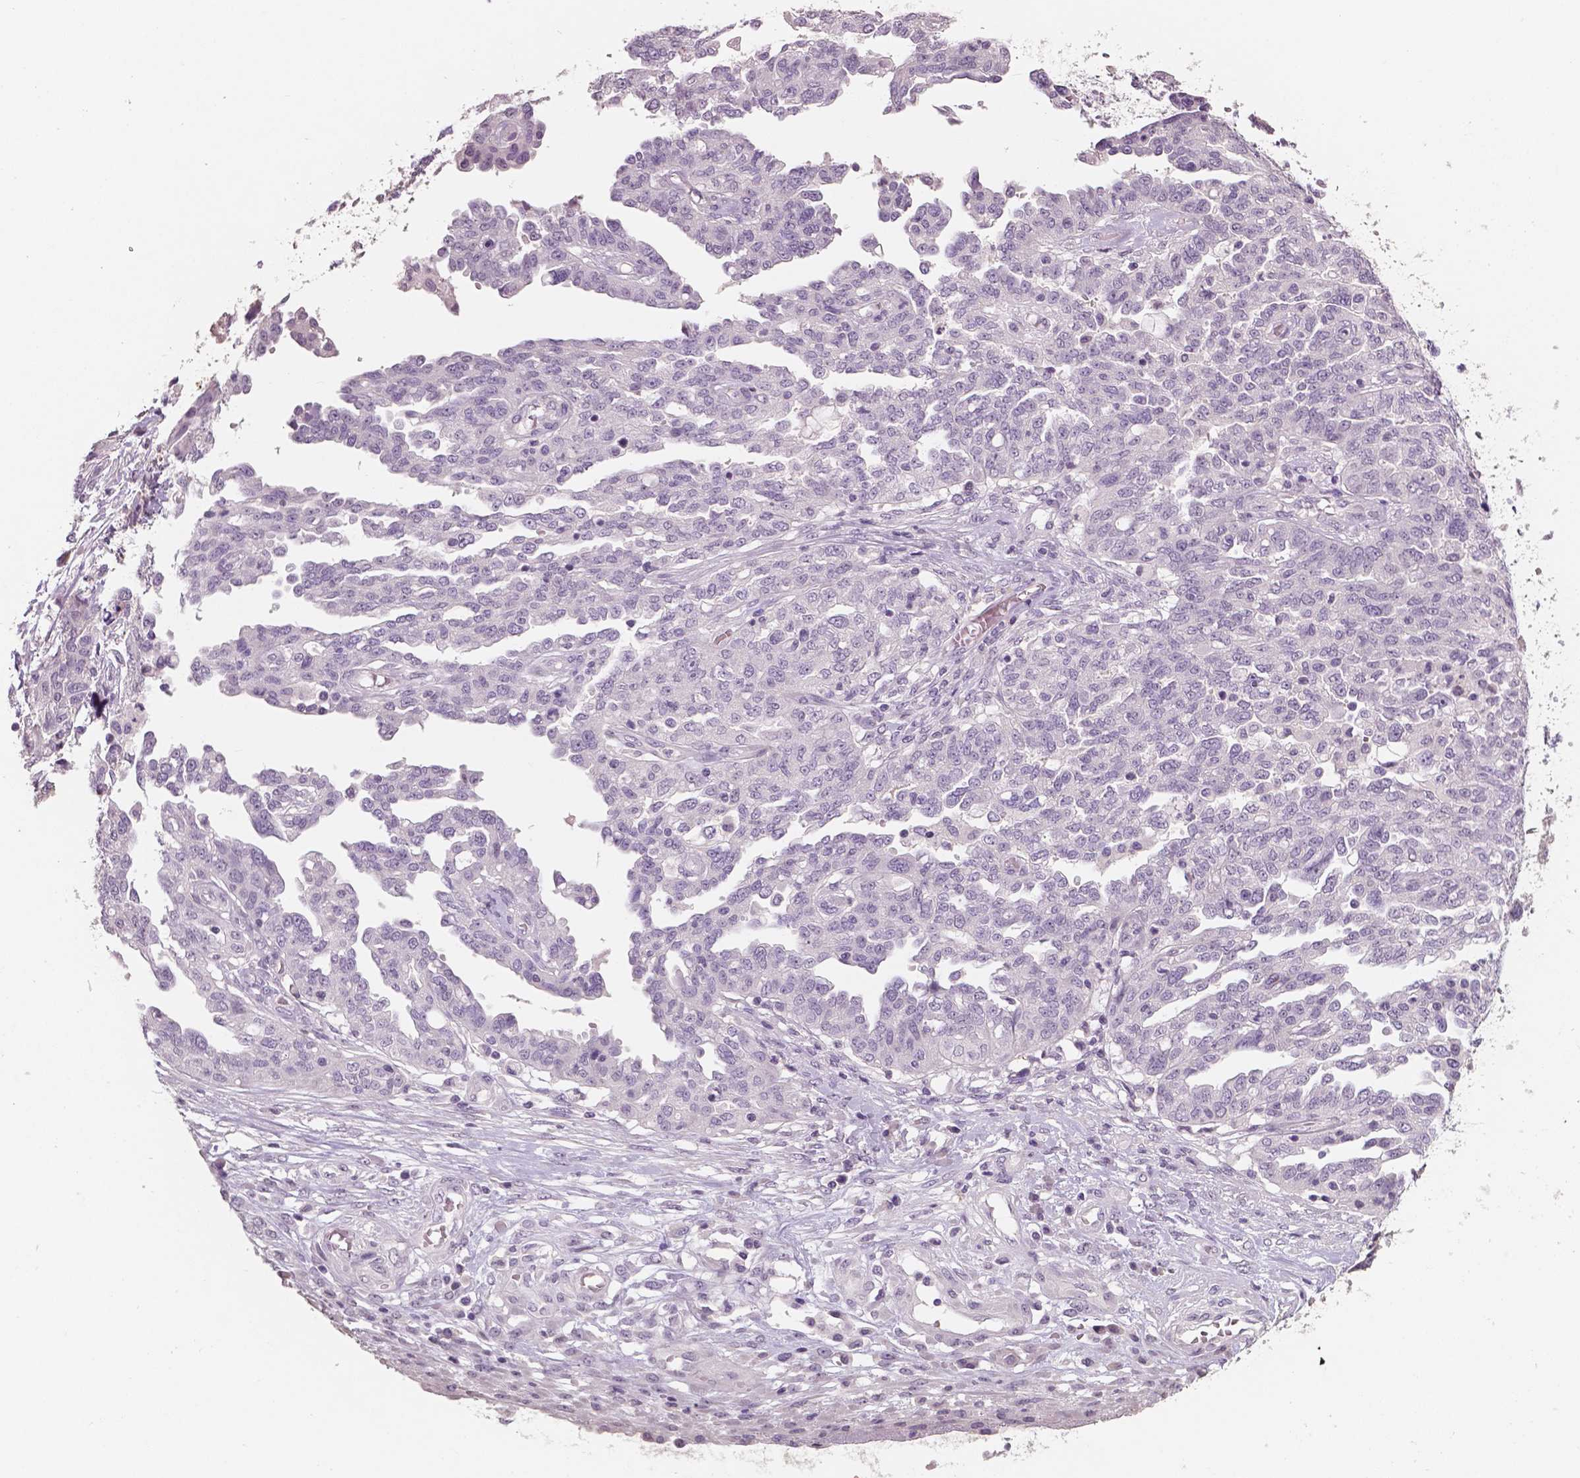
{"staining": {"intensity": "negative", "quantity": "none", "location": "none"}, "tissue": "ovarian cancer", "cell_type": "Tumor cells", "image_type": "cancer", "snomed": [{"axis": "morphology", "description": "Cystadenocarcinoma, serous, NOS"}, {"axis": "topography", "description": "Ovary"}], "caption": "Immunohistochemistry (IHC) histopathology image of neoplastic tissue: human ovarian cancer stained with DAB (3,3'-diaminobenzidine) shows no significant protein positivity in tumor cells.", "gene": "NECAB1", "patient": {"sex": "female", "age": 67}}